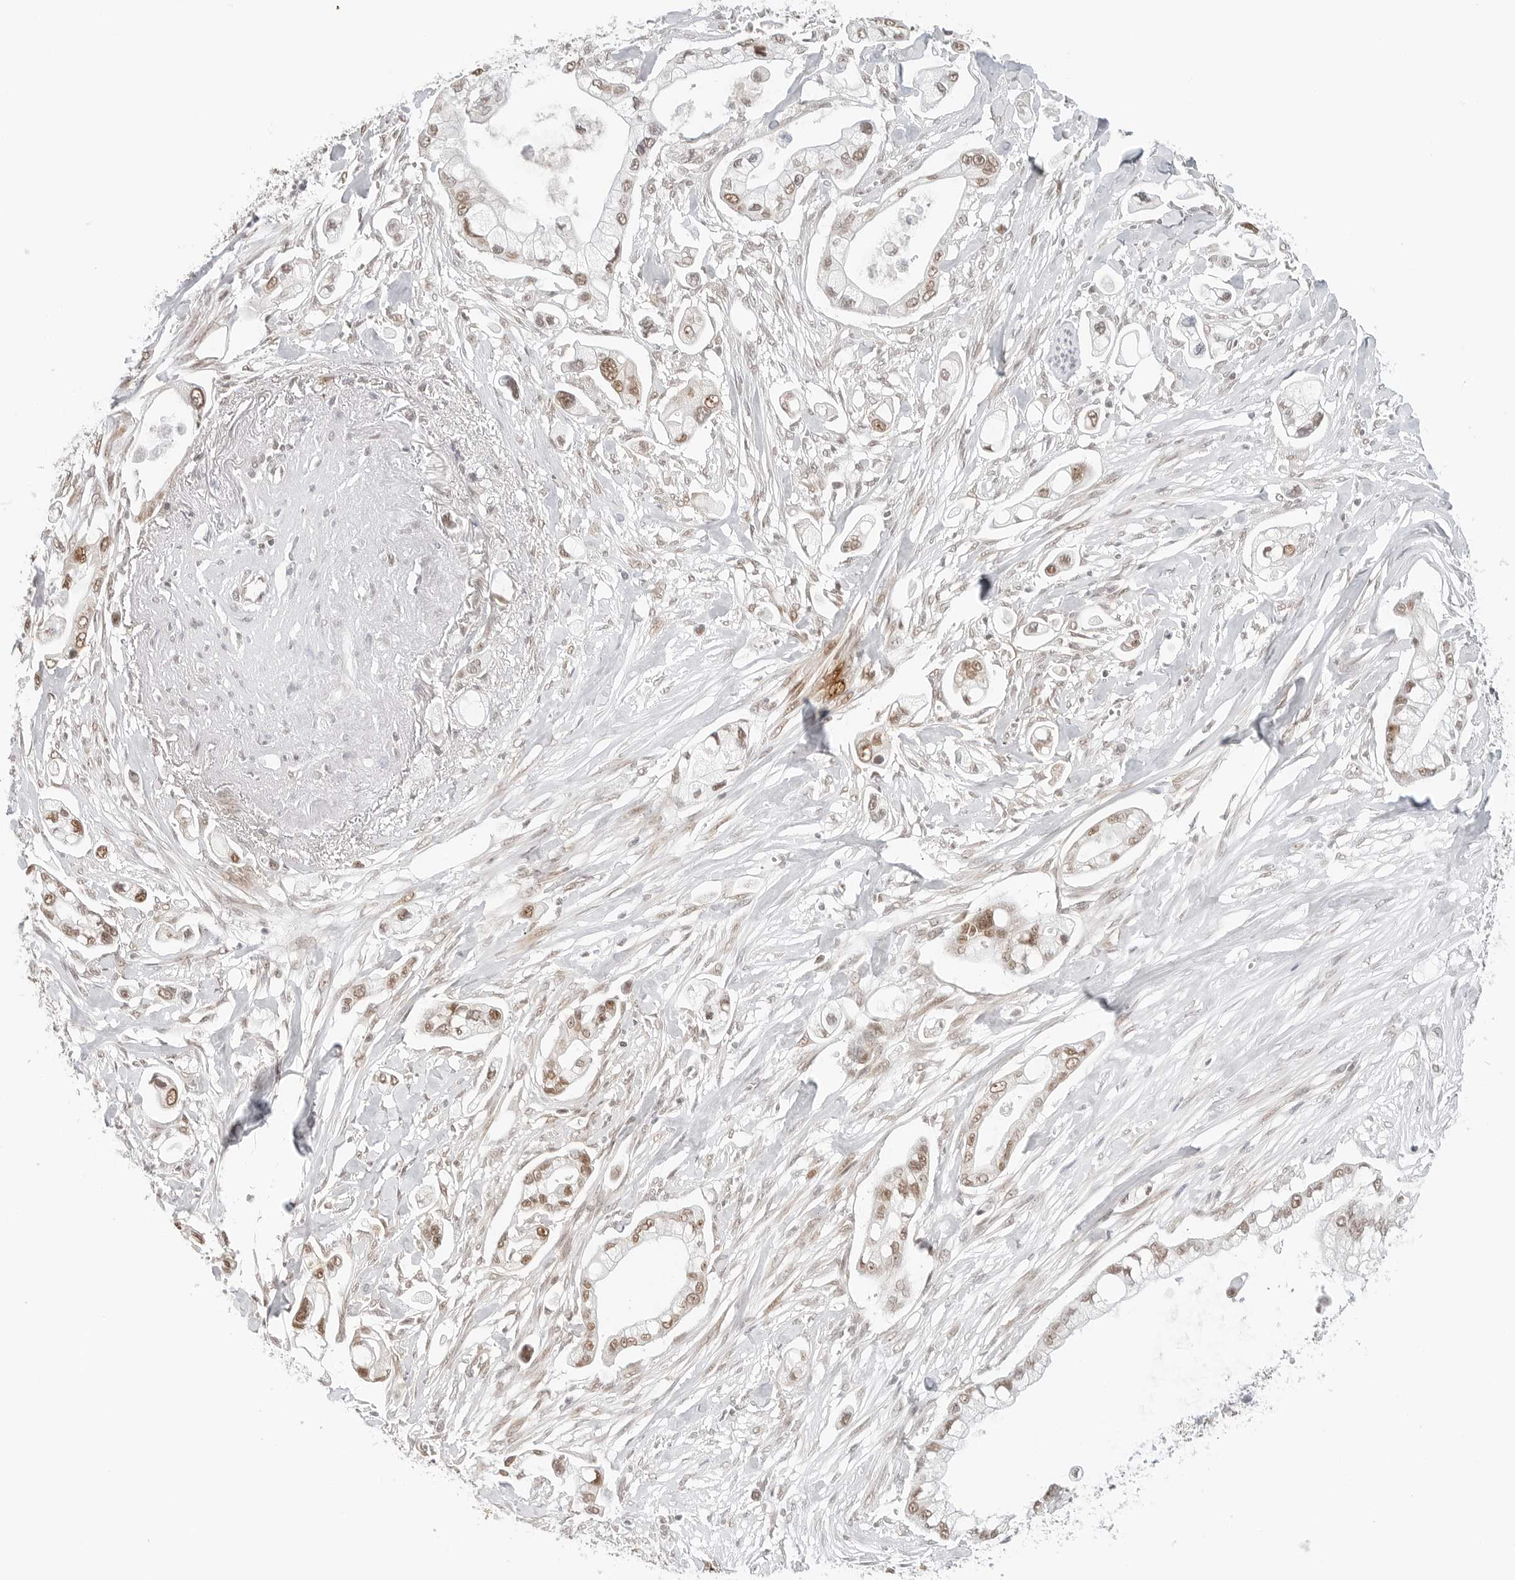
{"staining": {"intensity": "moderate", "quantity": ">75%", "location": "cytoplasmic/membranous,nuclear"}, "tissue": "pancreatic cancer", "cell_type": "Tumor cells", "image_type": "cancer", "snomed": [{"axis": "morphology", "description": "Adenocarcinoma, NOS"}, {"axis": "topography", "description": "Pancreas"}], "caption": "Tumor cells demonstrate medium levels of moderate cytoplasmic/membranous and nuclear staining in approximately >75% of cells in adenocarcinoma (pancreatic).", "gene": "METAP1", "patient": {"sex": "male", "age": 68}}